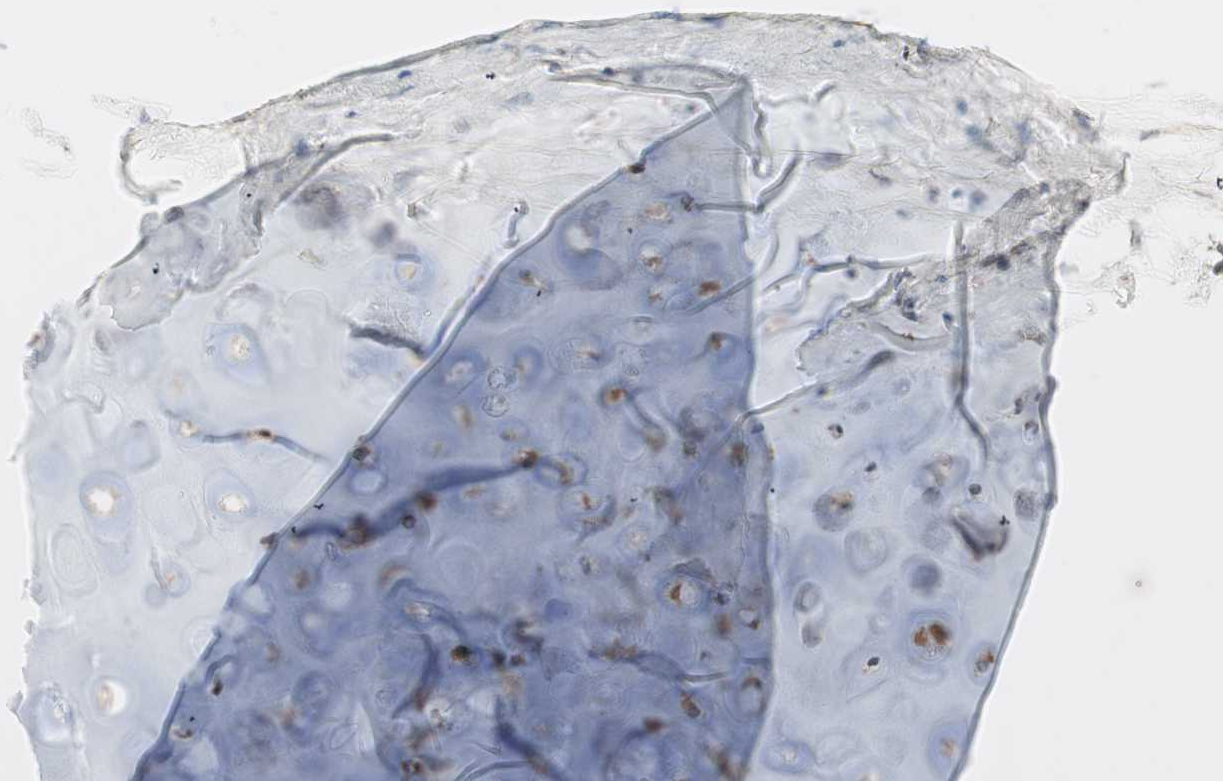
{"staining": {"intensity": "moderate", "quantity": ">75%", "location": "cytoplasmic/membranous"}, "tissue": "adipose tissue", "cell_type": "Adipocytes", "image_type": "normal", "snomed": [{"axis": "morphology", "description": "Normal tissue, NOS"}, {"axis": "topography", "description": "Cartilage tissue"}, {"axis": "topography", "description": "Bronchus"}], "caption": "A micrograph of human adipose tissue stained for a protein demonstrates moderate cytoplasmic/membranous brown staining in adipocytes. The staining was performed using DAB to visualize the protein expression in brown, while the nuclei were stained in blue with hematoxylin (Magnification: 20x).", "gene": "RAB5A", "patient": {"sex": "female", "age": 73}}